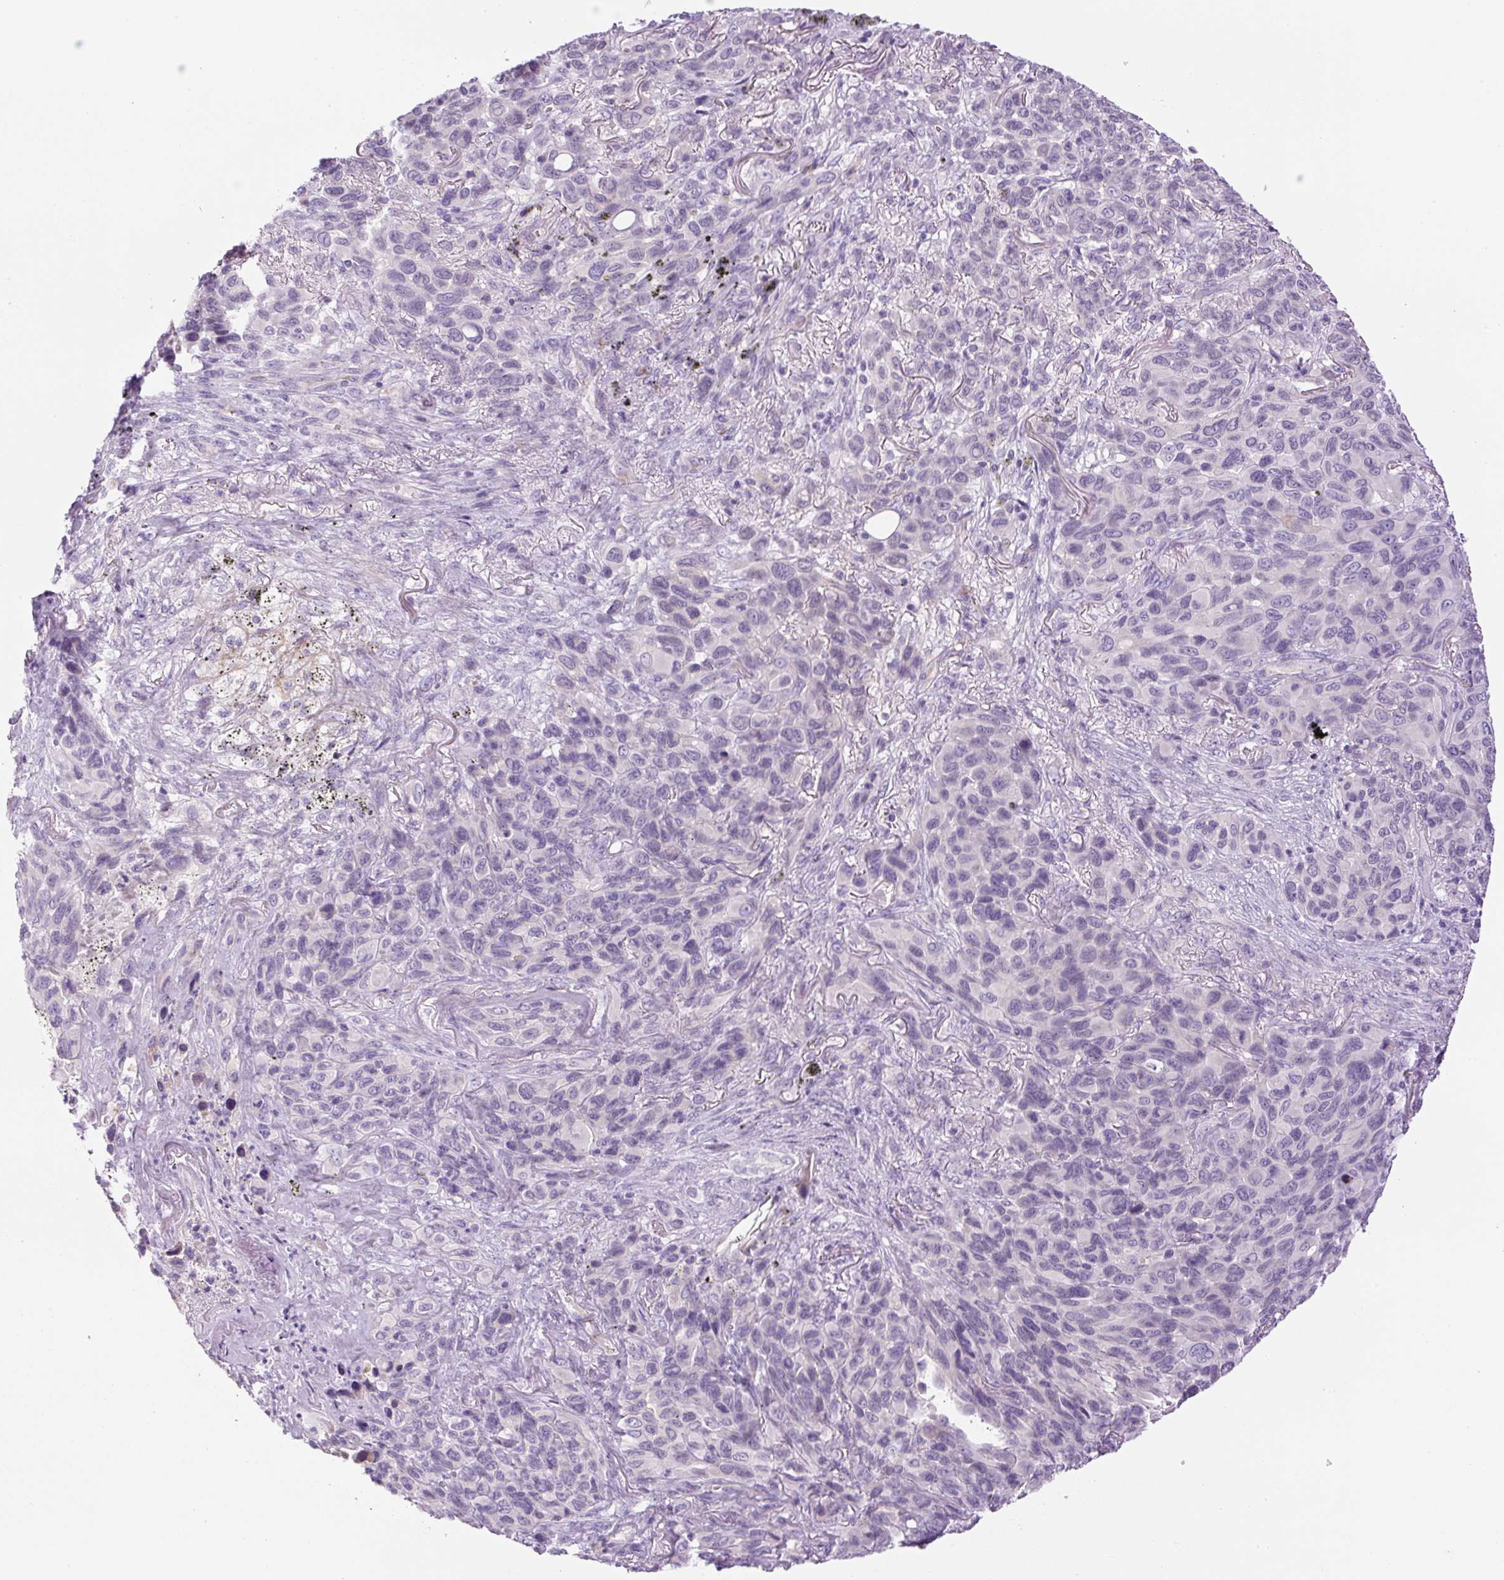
{"staining": {"intensity": "negative", "quantity": "none", "location": "none"}, "tissue": "melanoma", "cell_type": "Tumor cells", "image_type": "cancer", "snomed": [{"axis": "morphology", "description": "Malignant melanoma, Metastatic site"}, {"axis": "topography", "description": "Lung"}], "caption": "Micrograph shows no protein expression in tumor cells of melanoma tissue.", "gene": "RSPO4", "patient": {"sex": "male", "age": 48}}